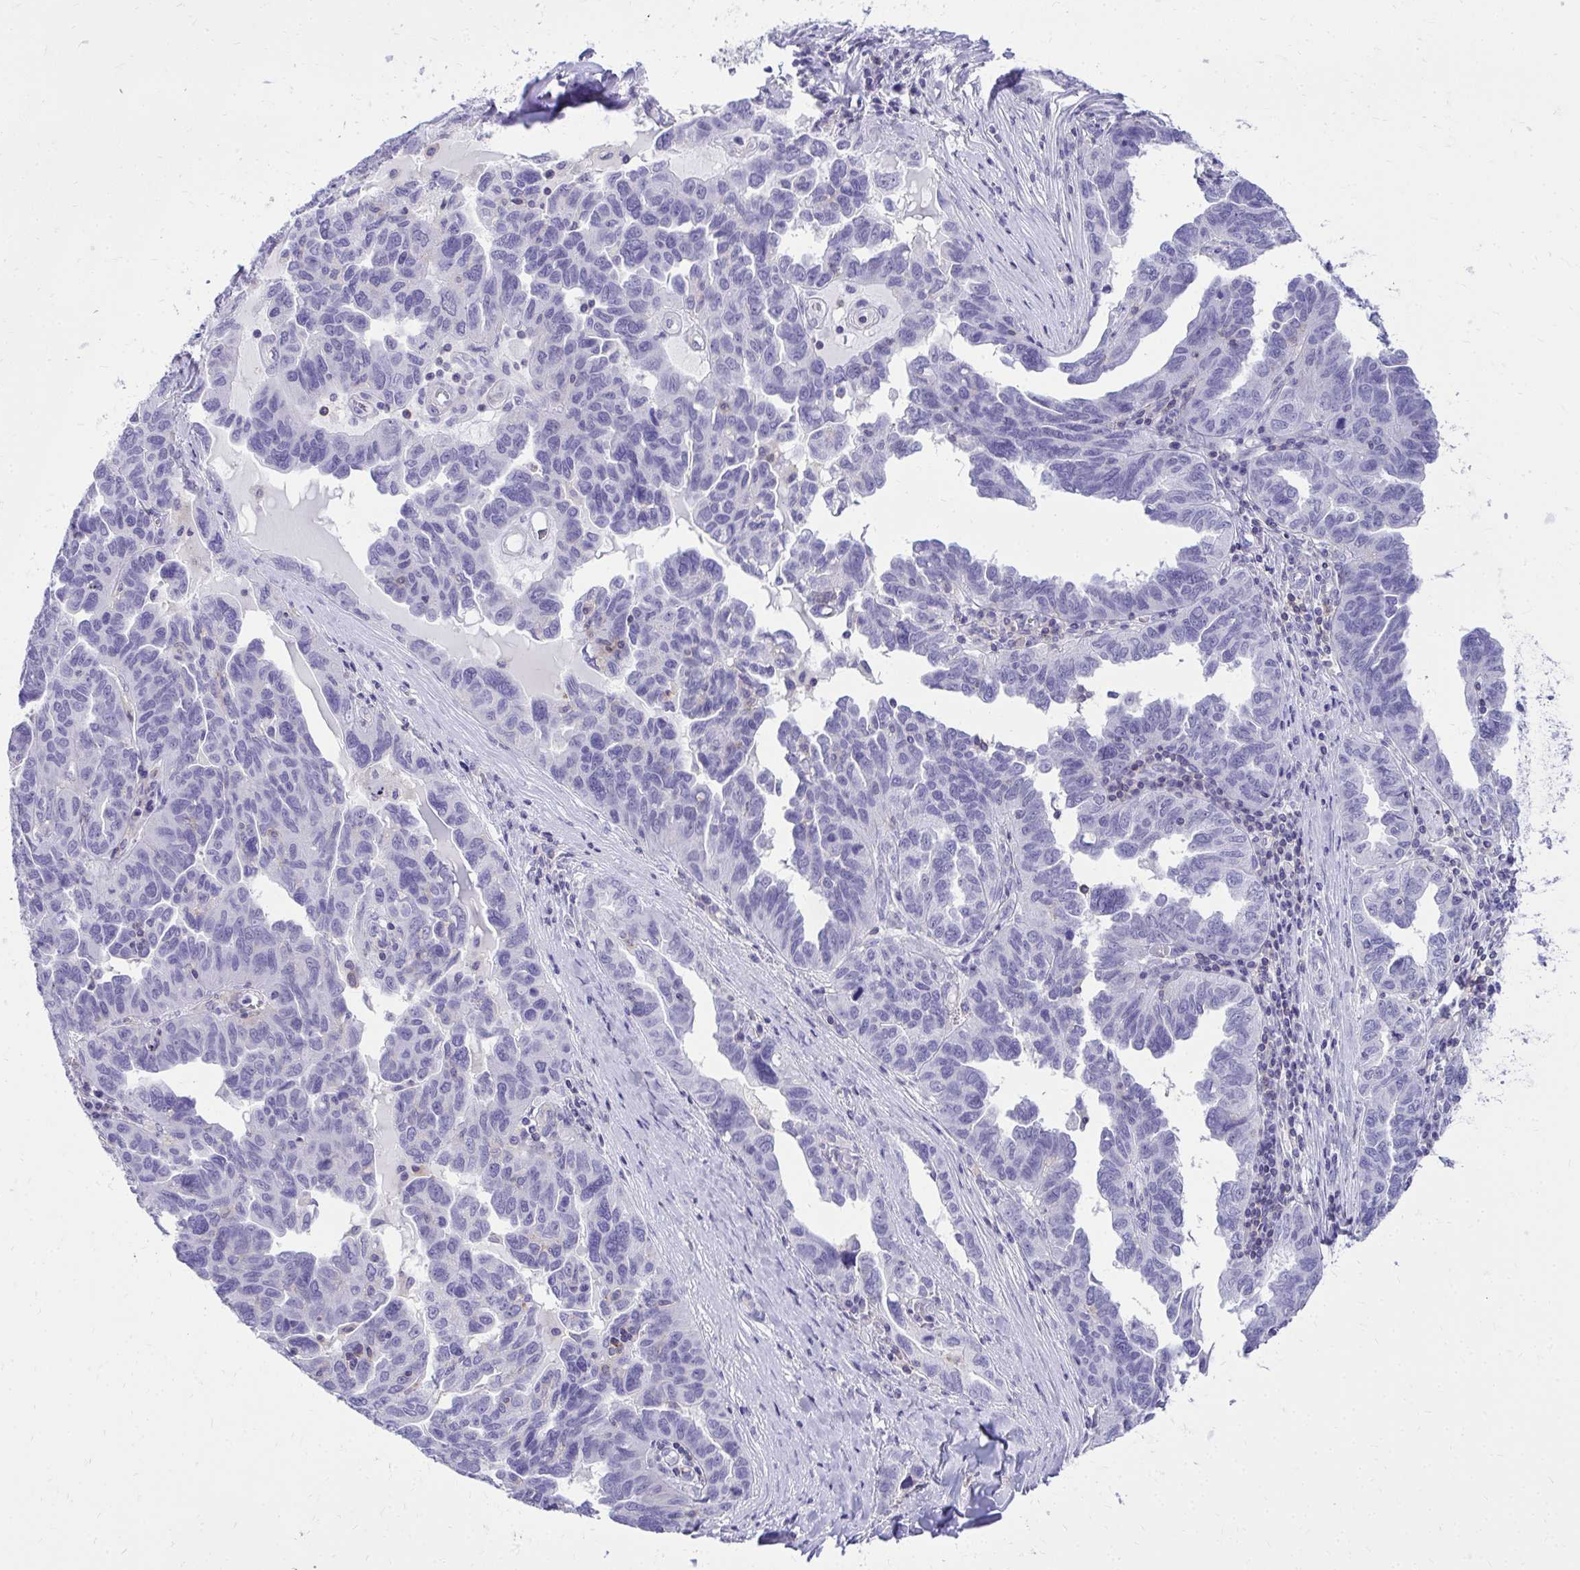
{"staining": {"intensity": "negative", "quantity": "none", "location": "none"}, "tissue": "ovarian cancer", "cell_type": "Tumor cells", "image_type": "cancer", "snomed": [{"axis": "morphology", "description": "Cystadenocarcinoma, serous, NOS"}, {"axis": "topography", "description": "Ovary"}], "caption": "There is no significant positivity in tumor cells of ovarian cancer. (DAB (3,3'-diaminobenzidine) immunohistochemistry visualized using brightfield microscopy, high magnification).", "gene": "GPRIN3", "patient": {"sex": "female", "age": 64}}